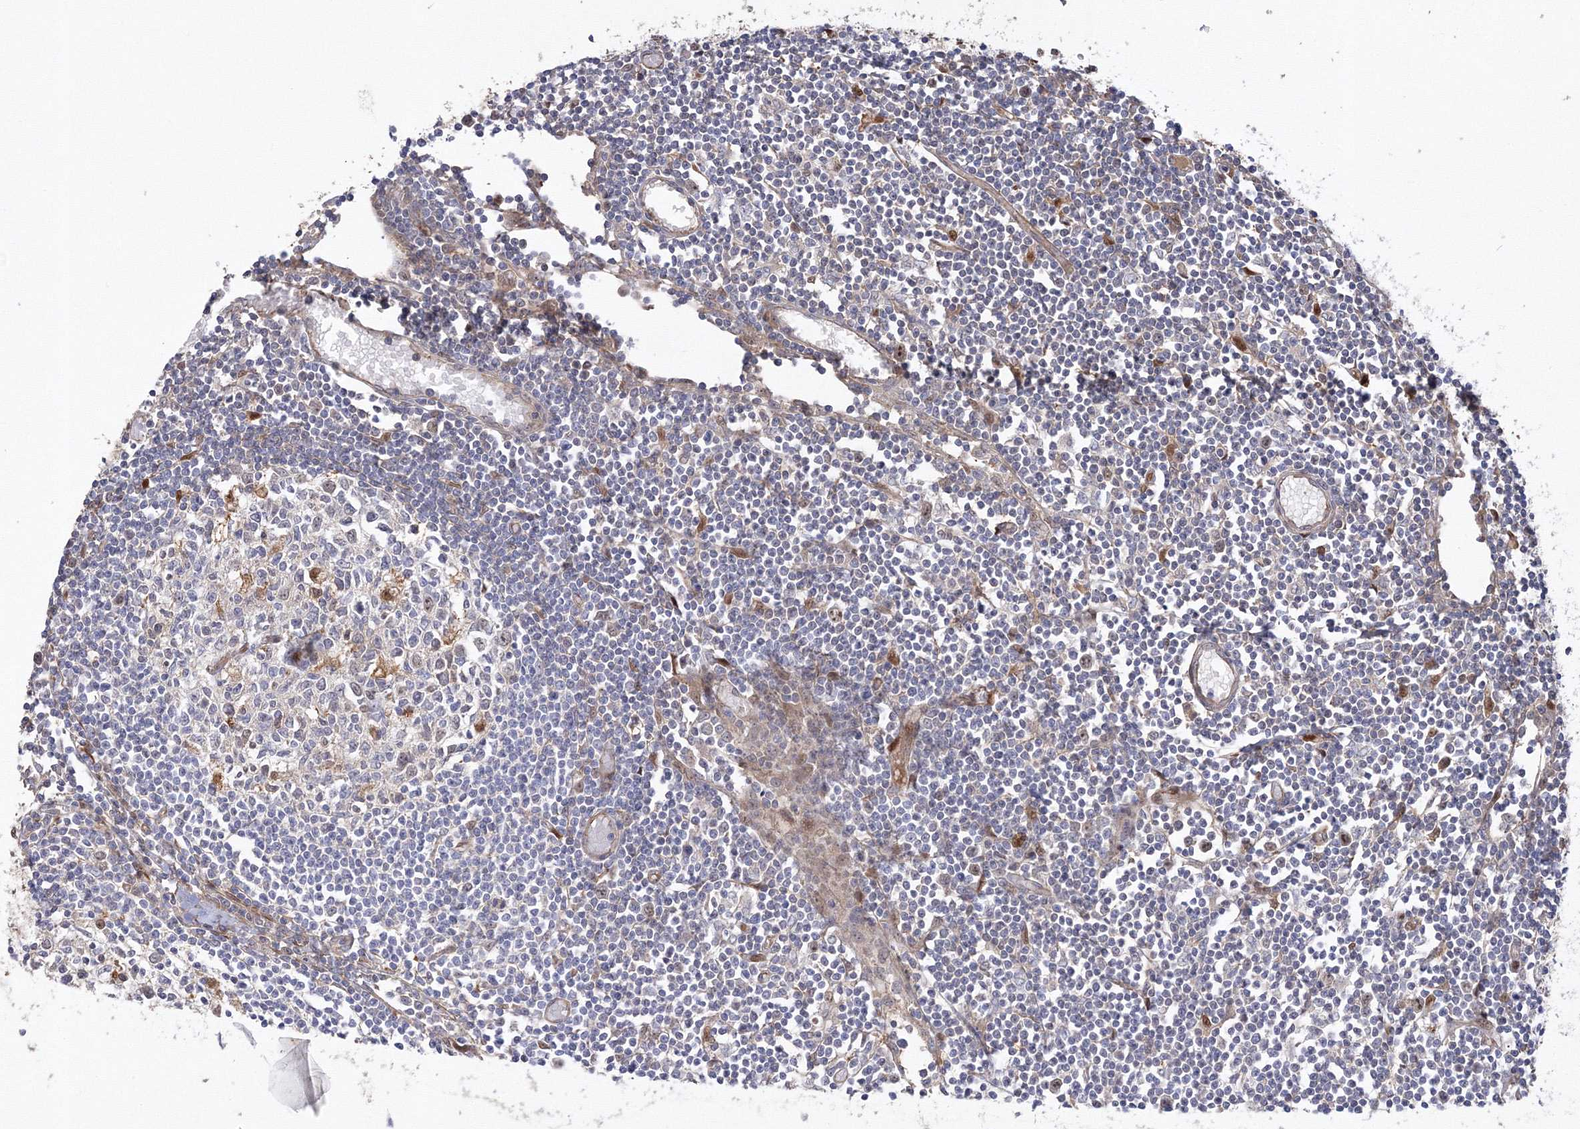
{"staining": {"intensity": "negative", "quantity": "none", "location": "none"}, "tissue": "lymph node", "cell_type": "Germinal center cells", "image_type": "normal", "snomed": [{"axis": "morphology", "description": "Normal tissue, NOS"}, {"axis": "topography", "description": "Lymph node"}], "caption": "High power microscopy image of an immunohistochemistry image of unremarkable lymph node, revealing no significant expression in germinal center cells.", "gene": "NPM3", "patient": {"sex": "female", "age": 11}}